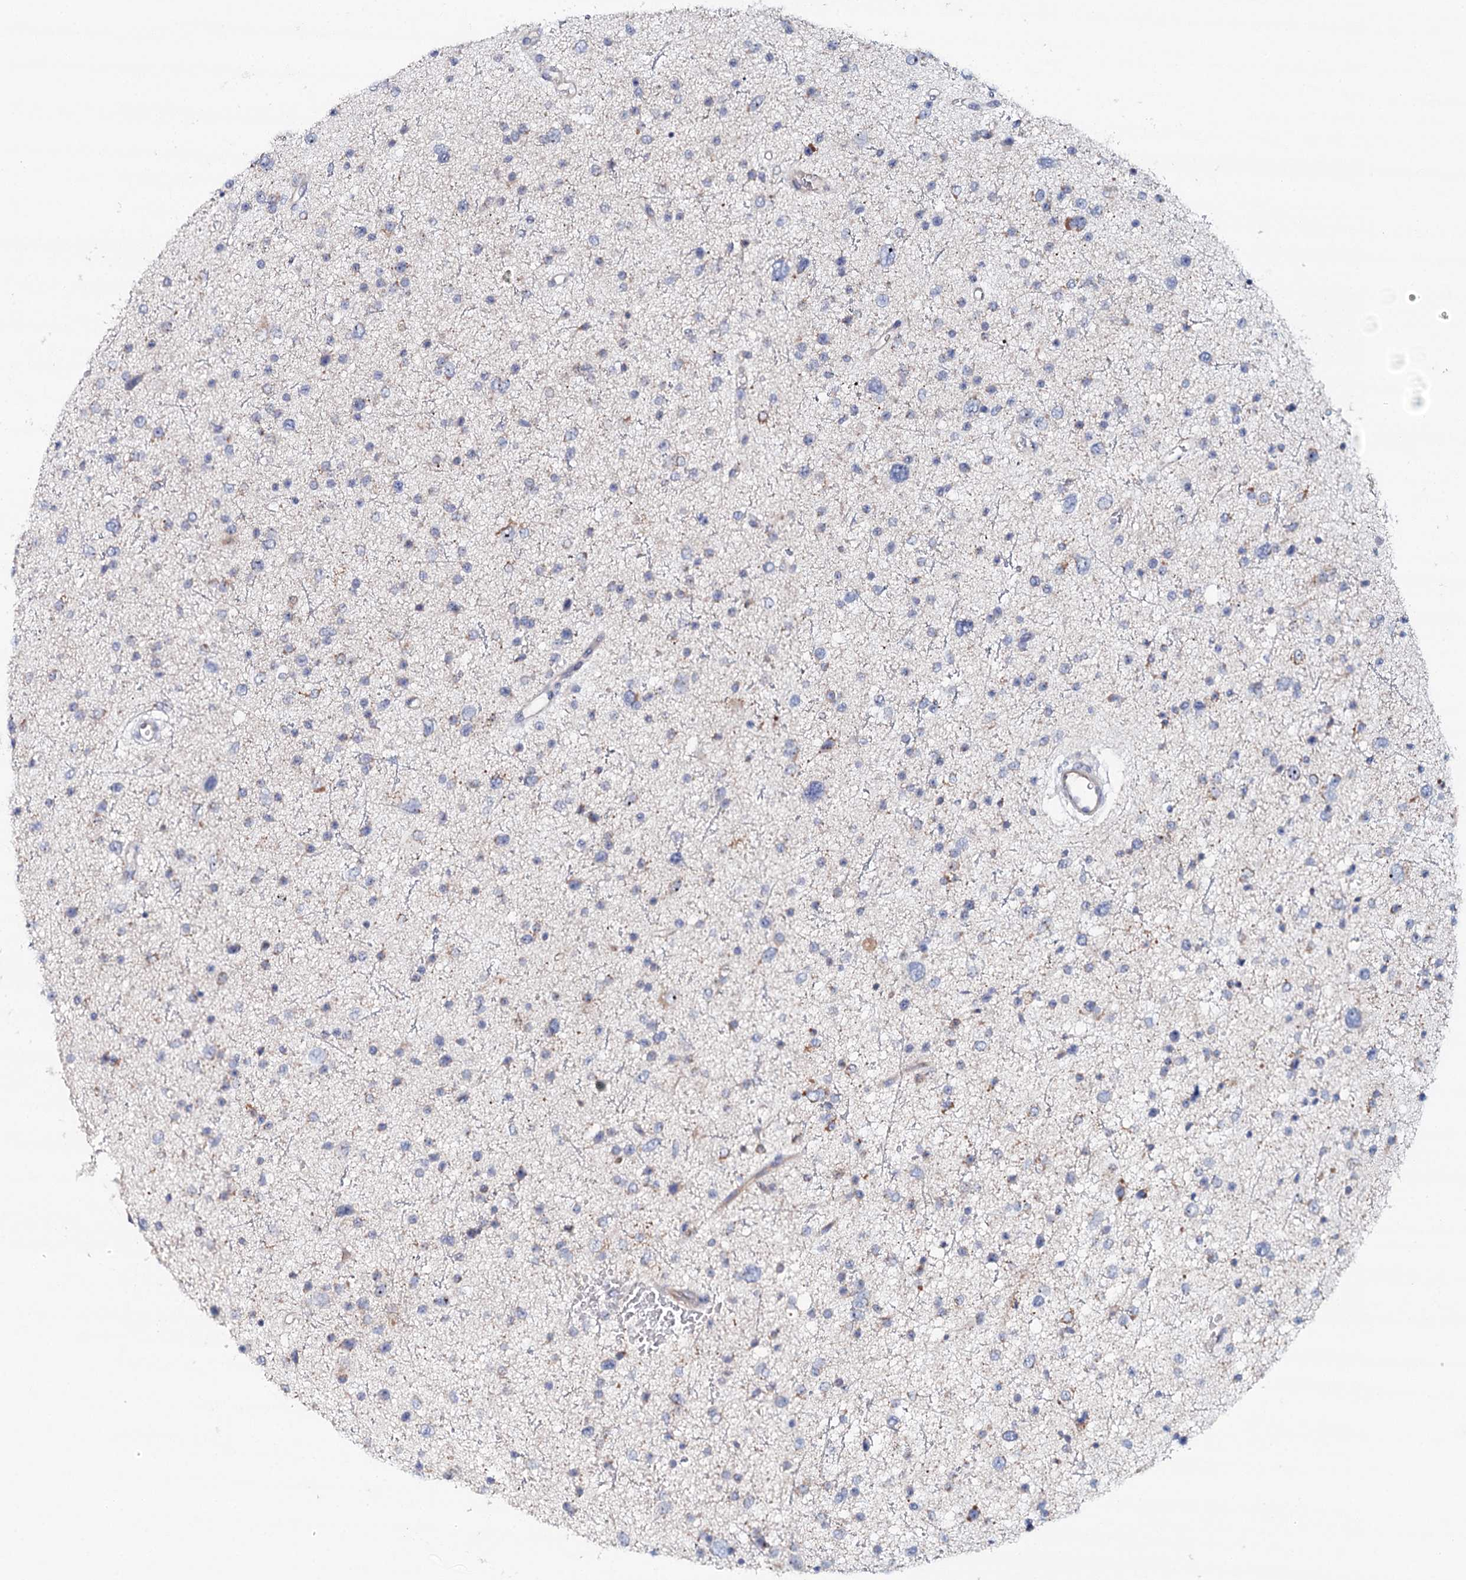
{"staining": {"intensity": "negative", "quantity": "none", "location": "none"}, "tissue": "glioma", "cell_type": "Tumor cells", "image_type": "cancer", "snomed": [{"axis": "morphology", "description": "Glioma, malignant, Low grade"}, {"axis": "topography", "description": "Brain"}], "caption": "A photomicrograph of human malignant low-grade glioma is negative for staining in tumor cells.", "gene": "RBM43", "patient": {"sex": "female", "age": 37}}